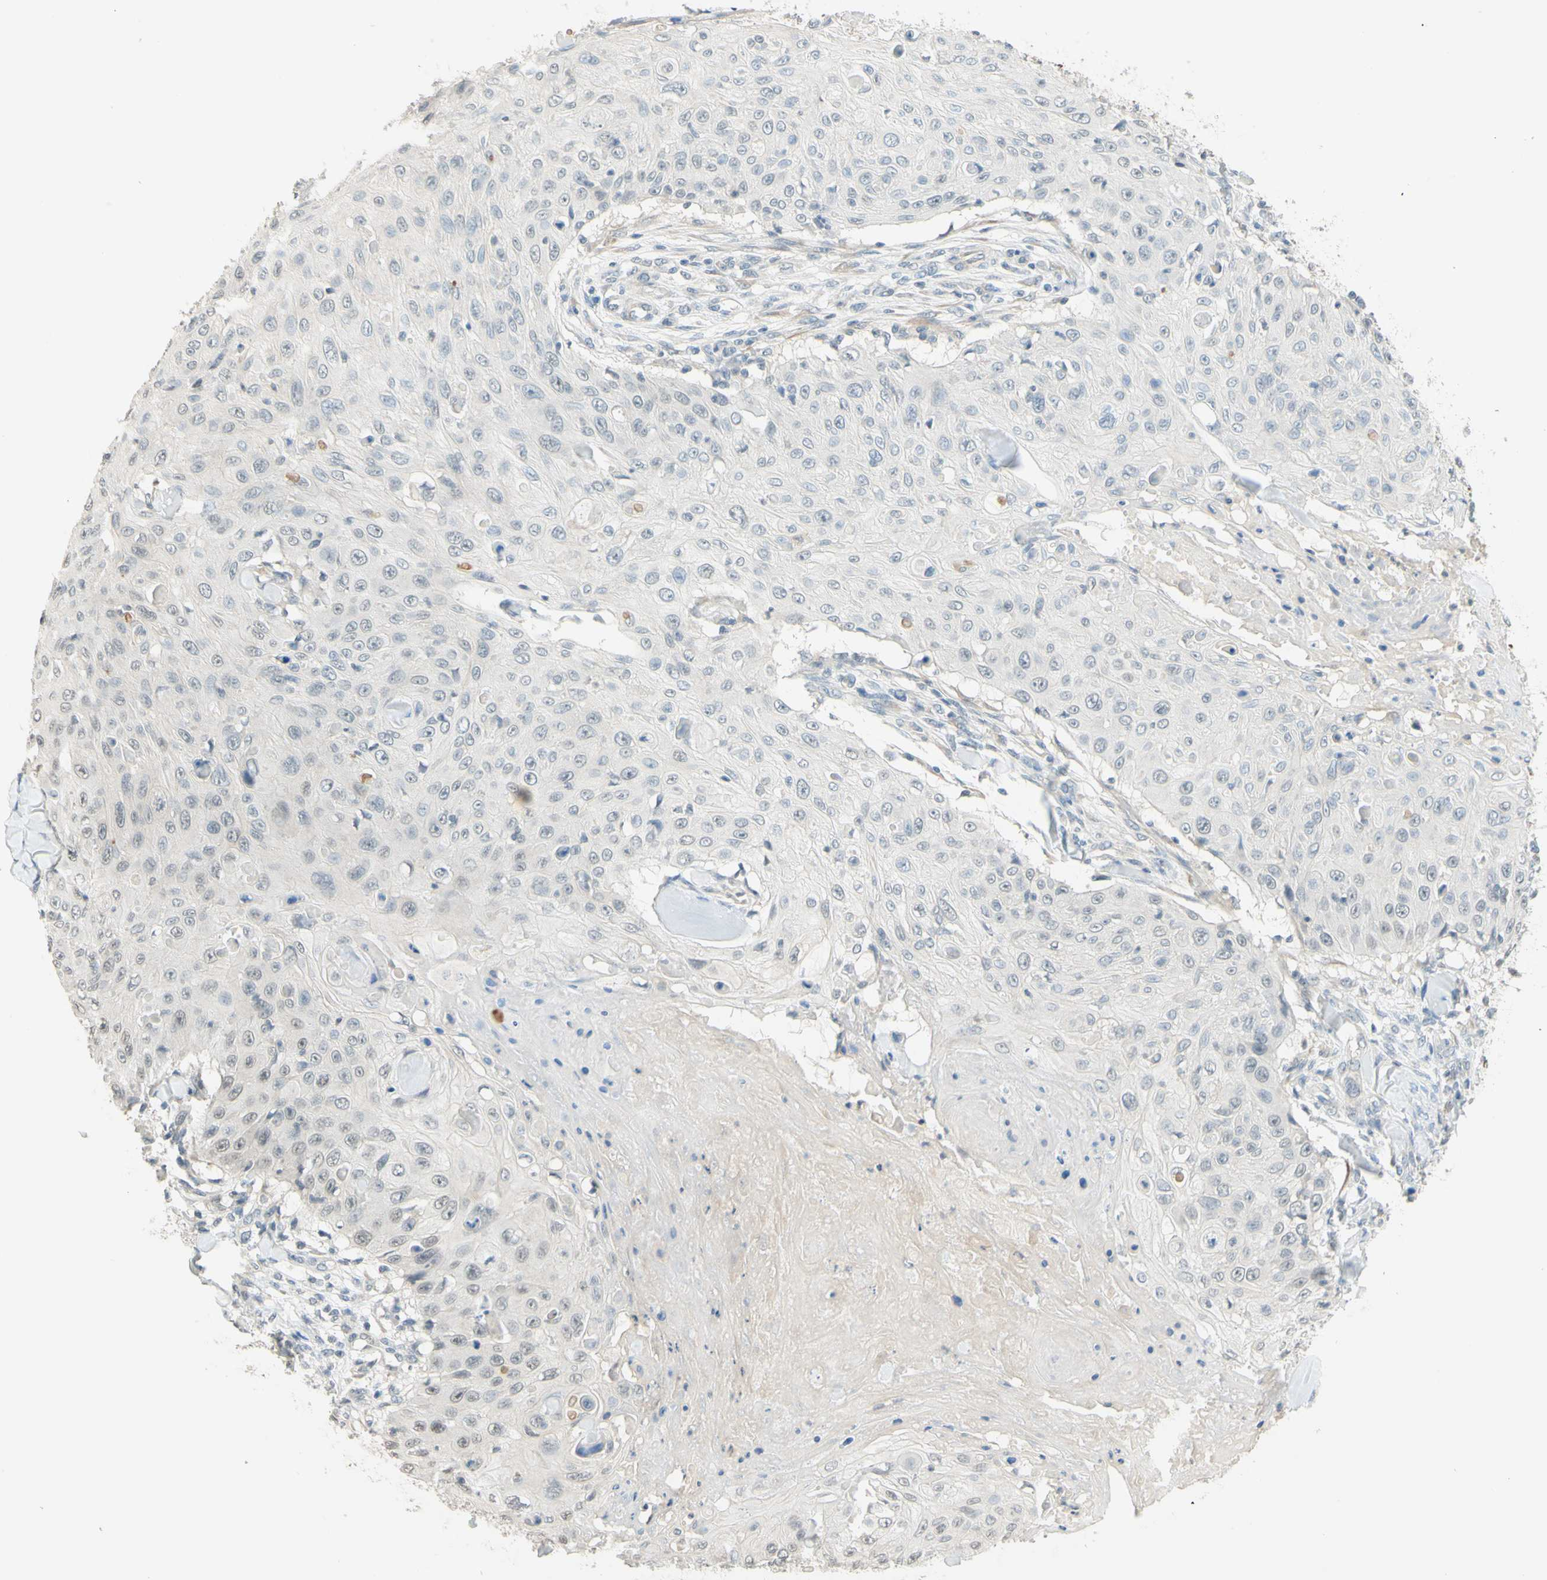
{"staining": {"intensity": "weak", "quantity": "<25%", "location": "cytoplasmic/membranous"}, "tissue": "skin cancer", "cell_type": "Tumor cells", "image_type": "cancer", "snomed": [{"axis": "morphology", "description": "Squamous cell carcinoma, NOS"}, {"axis": "topography", "description": "Skin"}], "caption": "Human squamous cell carcinoma (skin) stained for a protein using immunohistochemistry (IHC) exhibits no staining in tumor cells.", "gene": "MAG", "patient": {"sex": "male", "age": 86}}